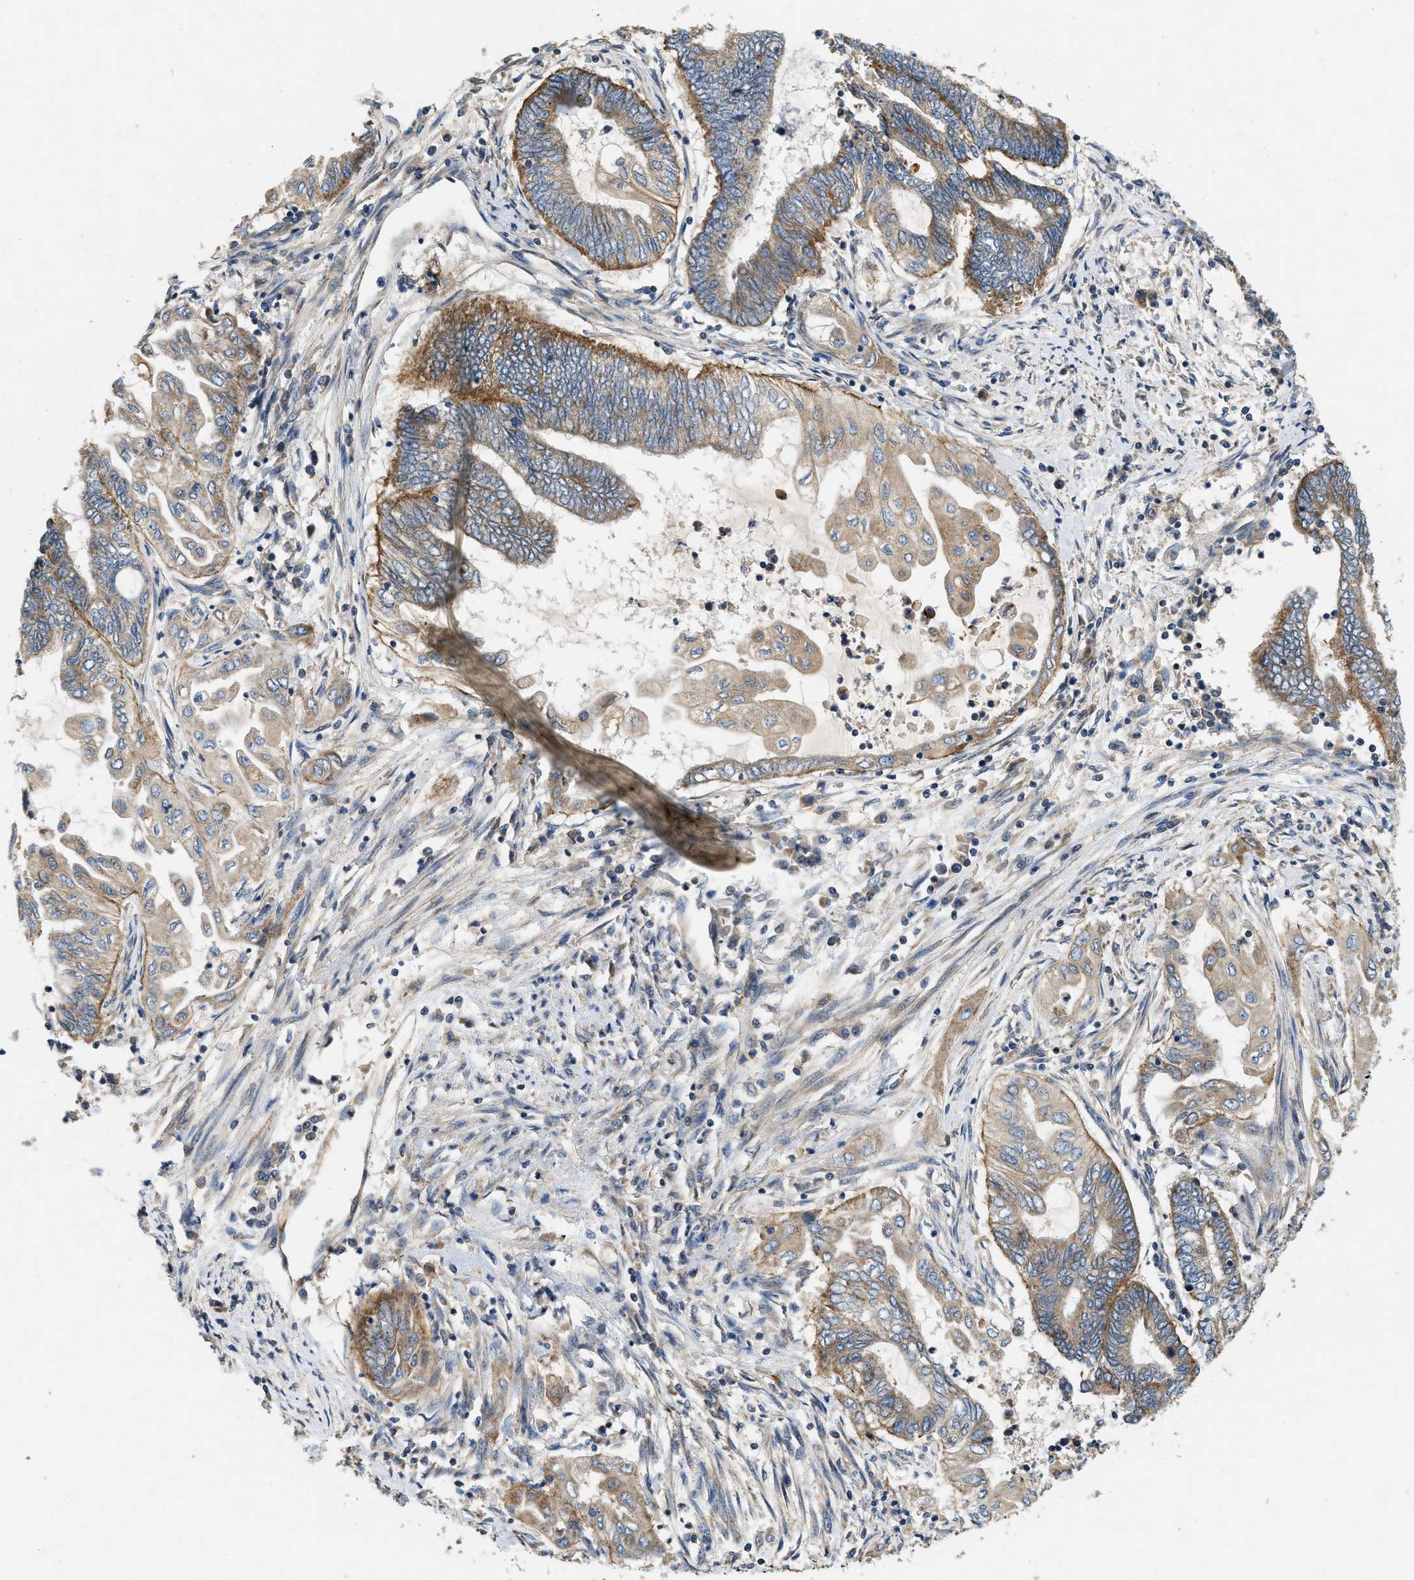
{"staining": {"intensity": "moderate", "quantity": ">75%", "location": "cytoplasmic/membranous"}, "tissue": "endometrial cancer", "cell_type": "Tumor cells", "image_type": "cancer", "snomed": [{"axis": "morphology", "description": "Adenocarcinoma, NOS"}, {"axis": "topography", "description": "Uterus"}, {"axis": "topography", "description": "Endometrium"}], "caption": "An IHC micrograph of tumor tissue is shown. Protein staining in brown highlights moderate cytoplasmic/membranous positivity in endometrial cancer (adenocarcinoma) within tumor cells.", "gene": "ZNF599", "patient": {"sex": "female", "age": 70}}